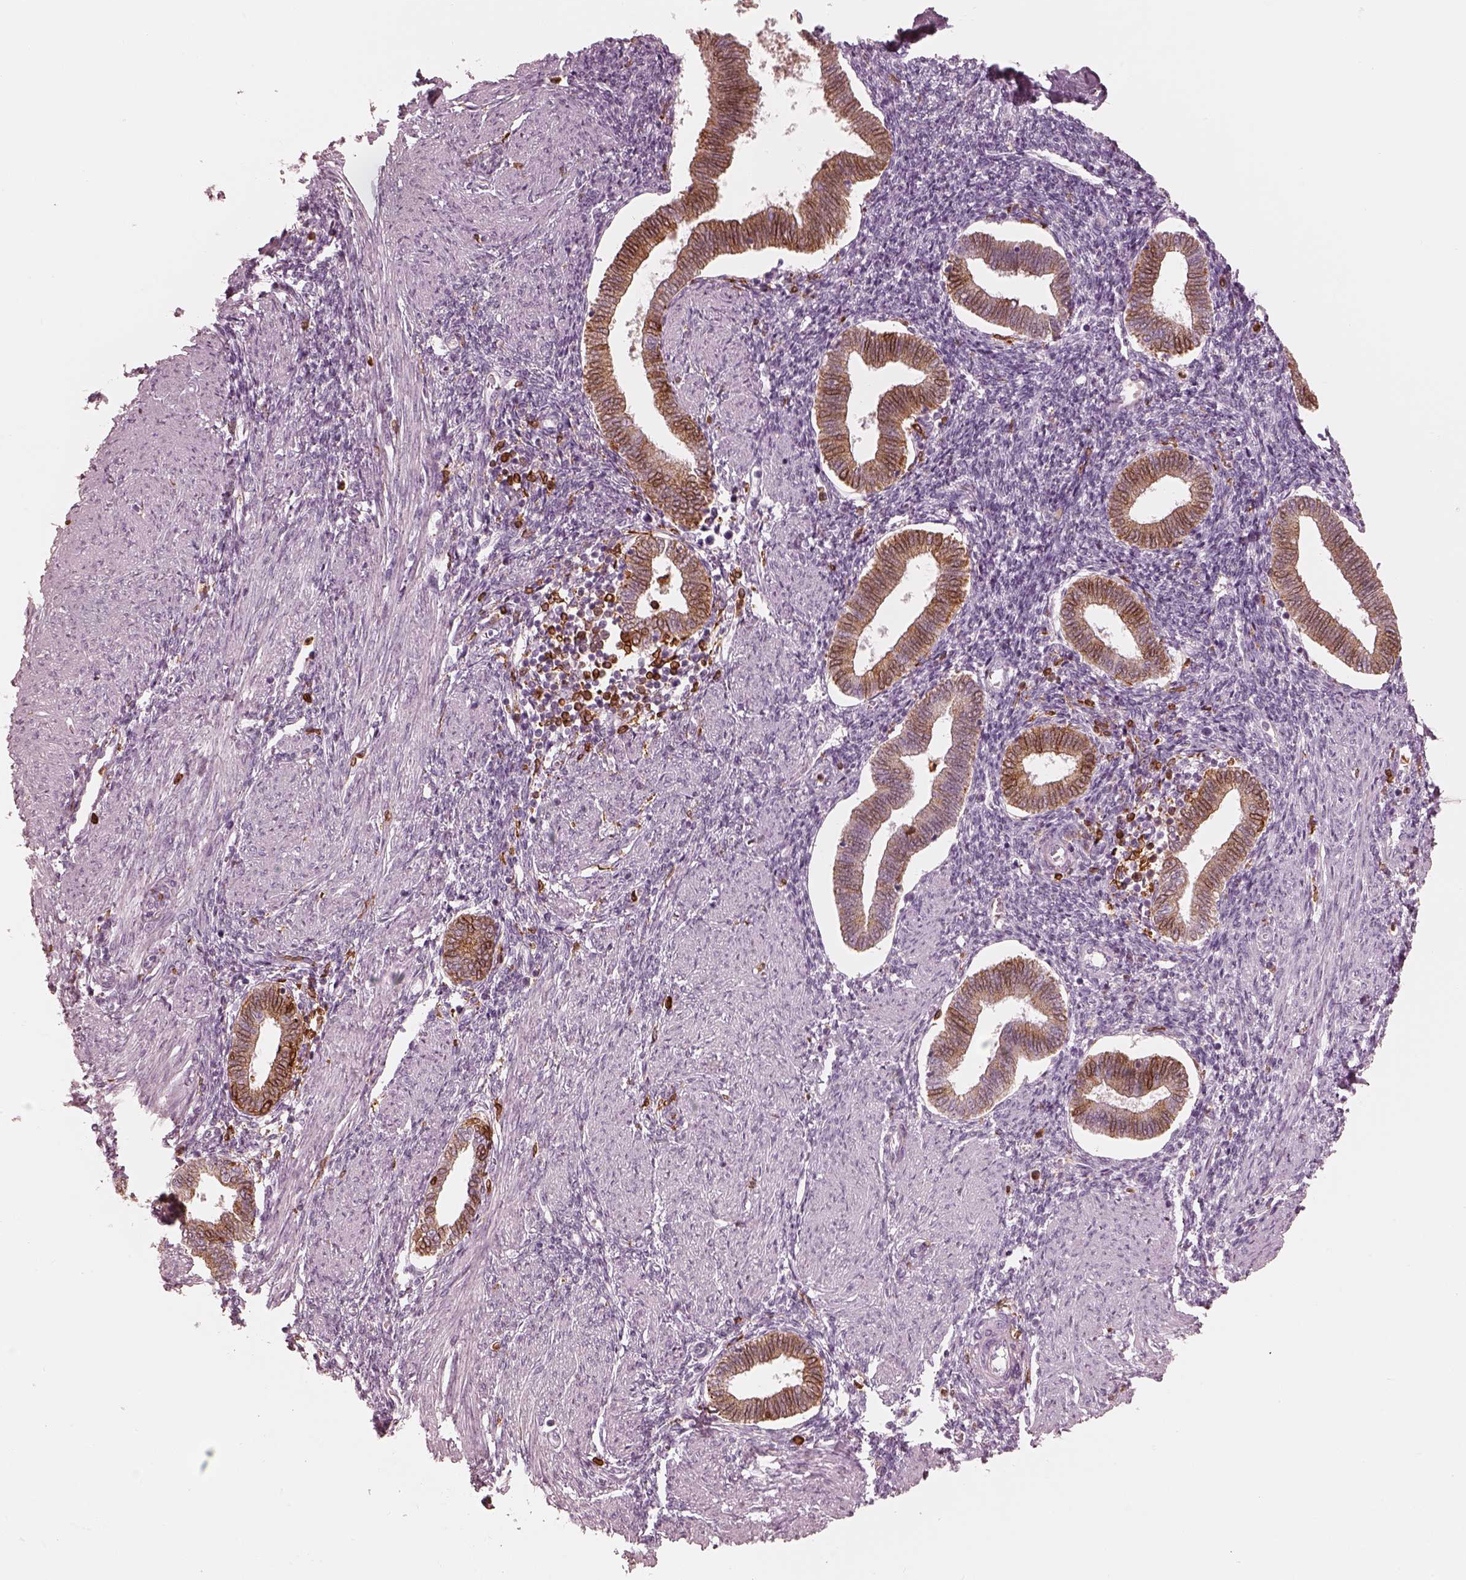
{"staining": {"intensity": "negative", "quantity": "none", "location": "none"}, "tissue": "endometrium", "cell_type": "Cells in endometrial stroma", "image_type": "normal", "snomed": [{"axis": "morphology", "description": "Normal tissue, NOS"}, {"axis": "topography", "description": "Endometrium"}], "caption": "Human endometrium stained for a protein using immunohistochemistry demonstrates no staining in cells in endometrial stroma.", "gene": "ALOX5", "patient": {"sex": "female", "age": 42}}